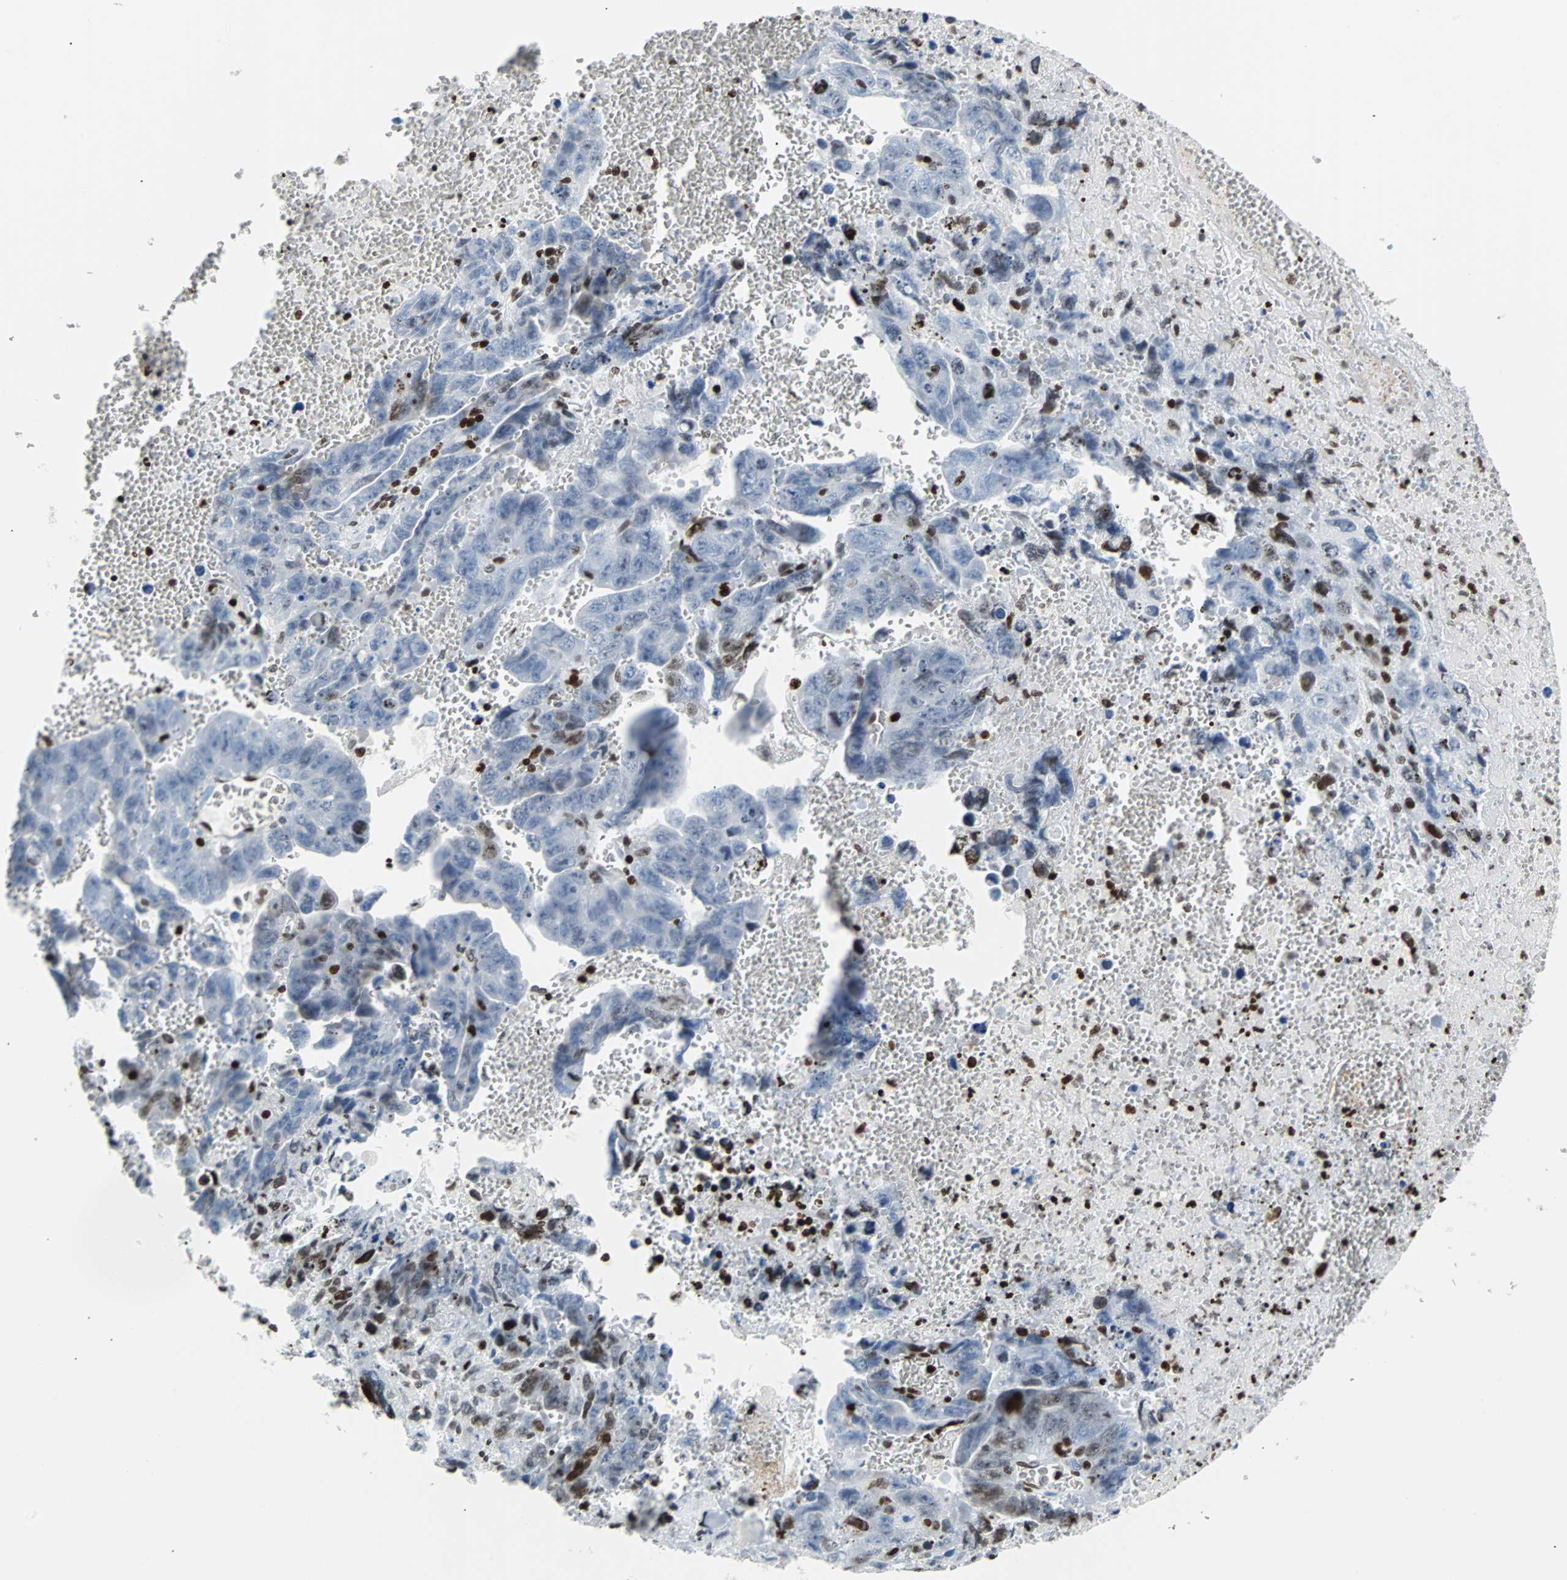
{"staining": {"intensity": "moderate", "quantity": "<25%", "location": "nuclear"}, "tissue": "testis cancer", "cell_type": "Tumor cells", "image_type": "cancer", "snomed": [{"axis": "morphology", "description": "Carcinoma, Embryonal, NOS"}, {"axis": "topography", "description": "Testis"}], "caption": "Protein staining of testis cancer tissue demonstrates moderate nuclear staining in approximately <25% of tumor cells.", "gene": "ZNF131", "patient": {"sex": "male", "age": 28}}